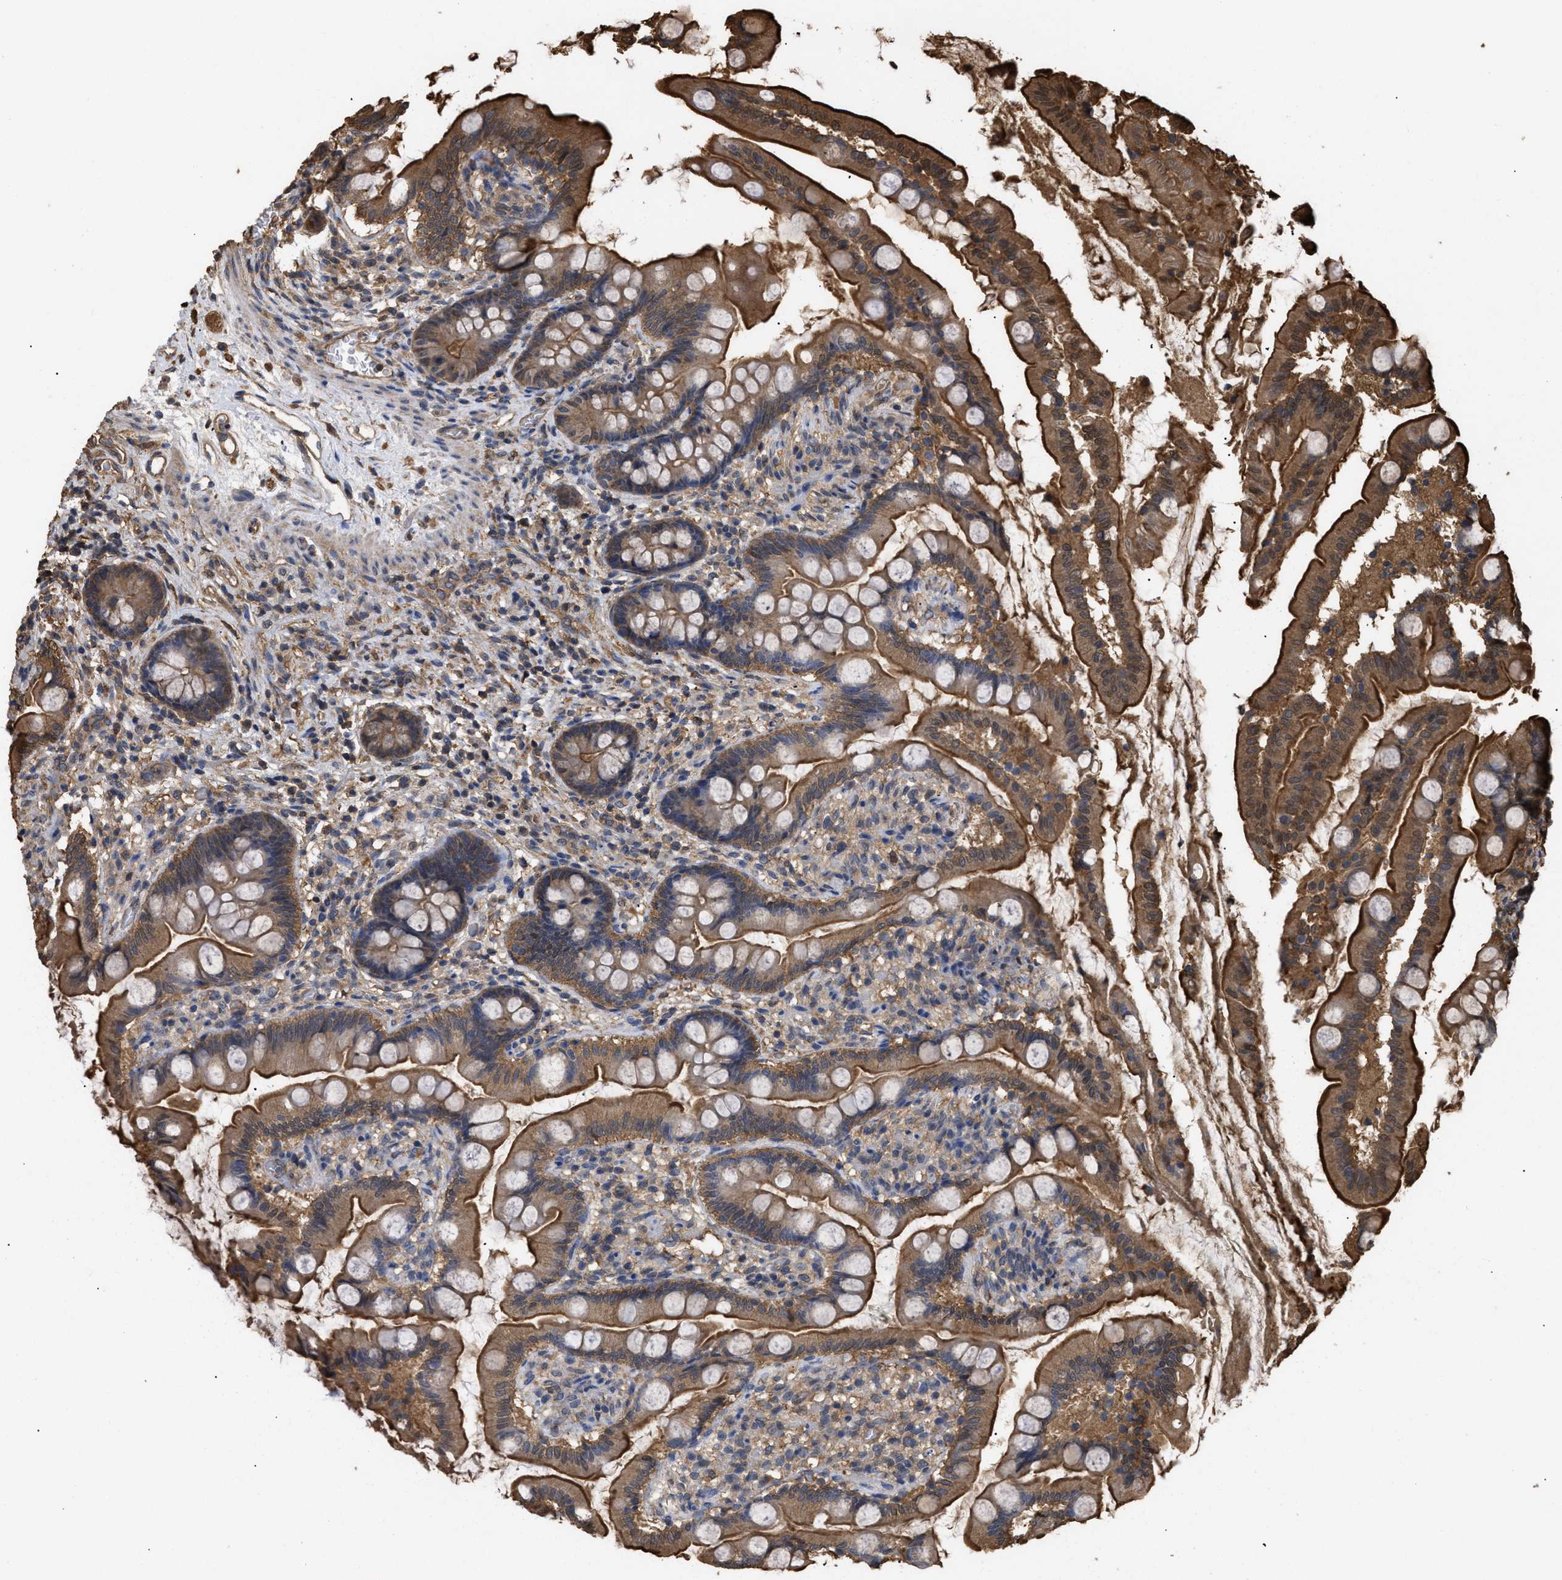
{"staining": {"intensity": "strong", "quantity": ">75%", "location": "cytoplasmic/membranous"}, "tissue": "small intestine", "cell_type": "Glandular cells", "image_type": "normal", "snomed": [{"axis": "morphology", "description": "Normal tissue, NOS"}, {"axis": "topography", "description": "Small intestine"}], "caption": "A high amount of strong cytoplasmic/membranous expression is present in approximately >75% of glandular cells in benign small intestine.", "gene": "CALM1", "patient": {"sex": "female", "age": 56}}